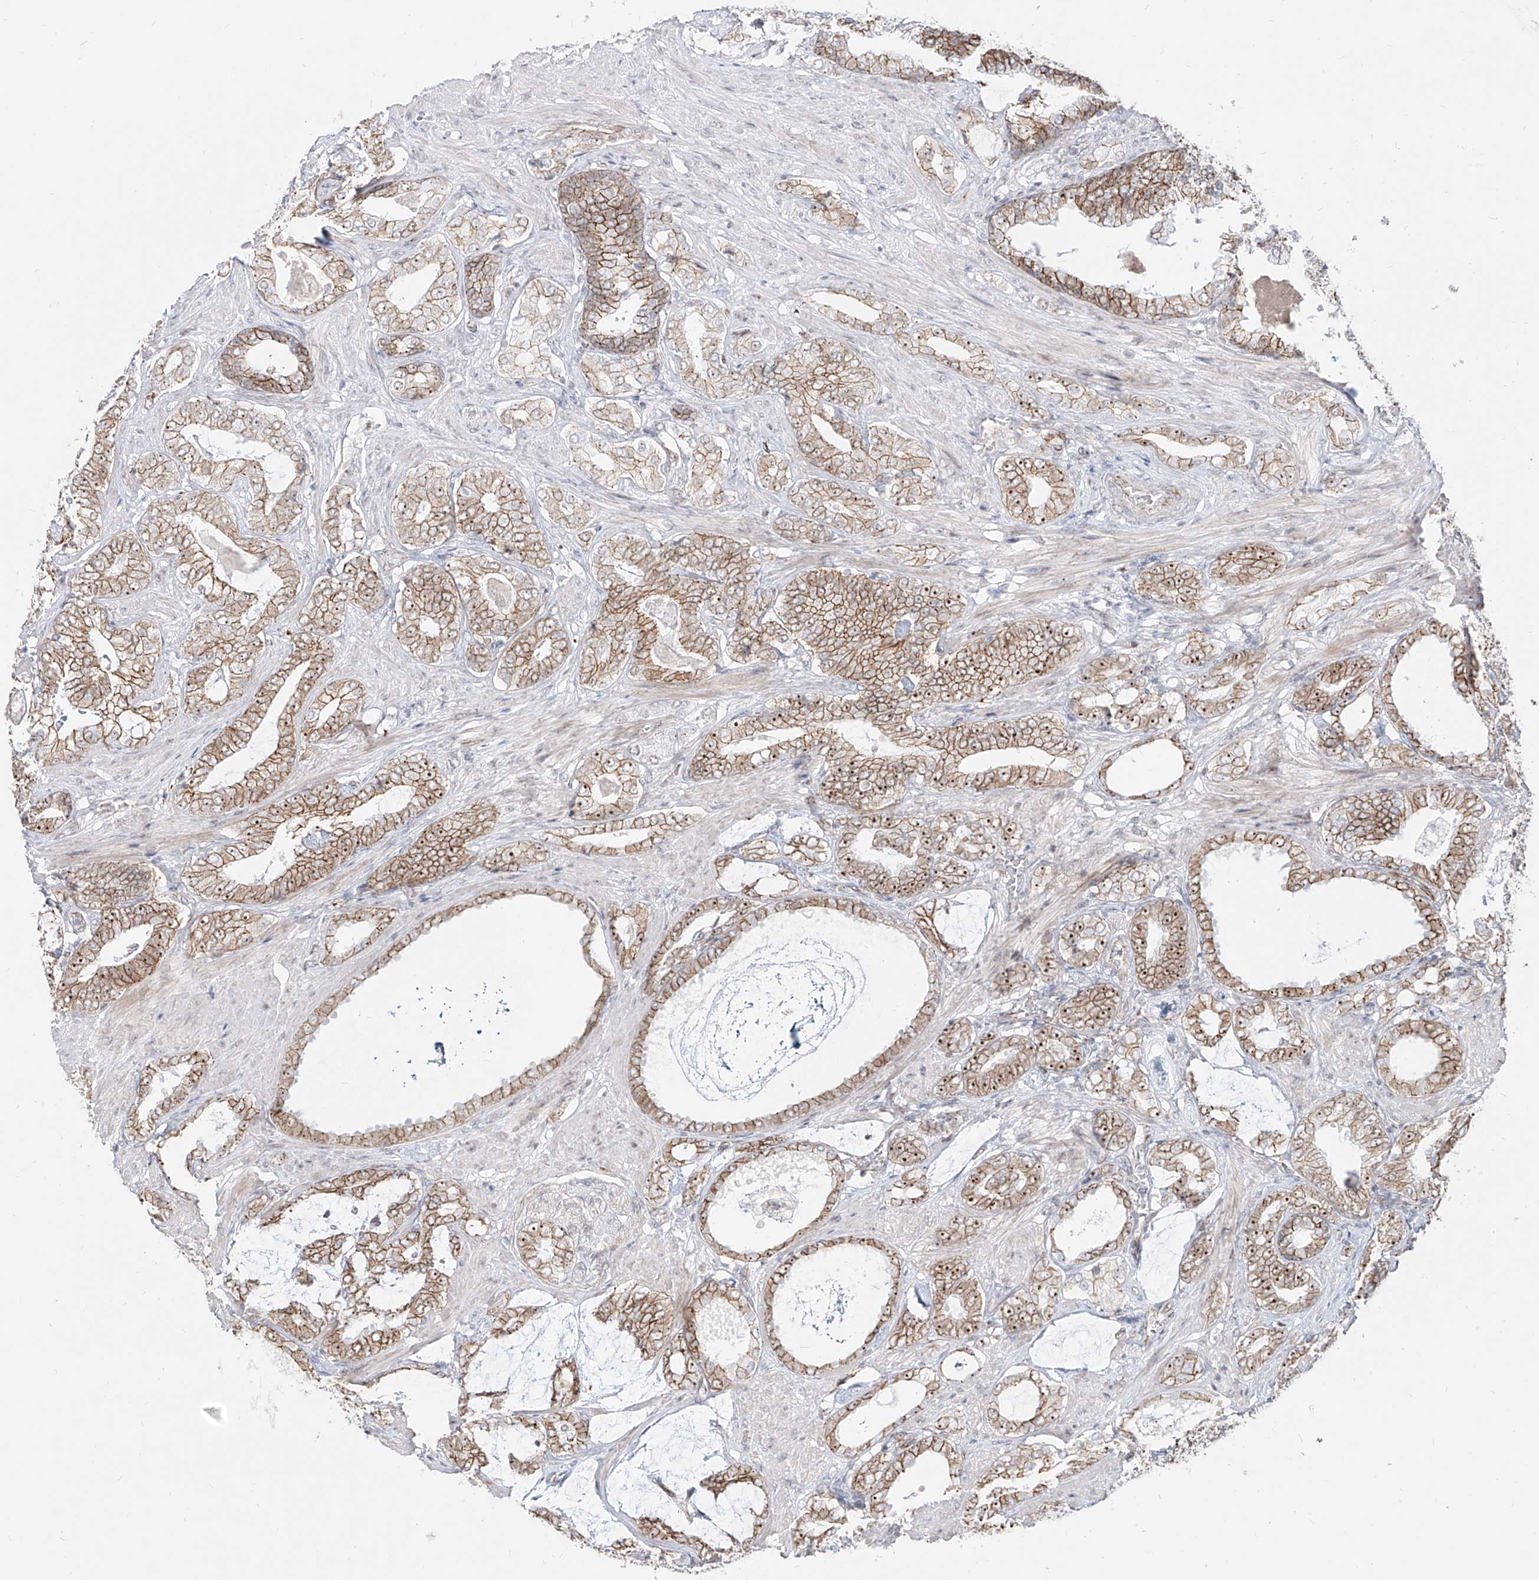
{"staining": {"intensity": "strong", "quantity": "25%-75%", "location": "cytoplasmic/membranous,nuclear"}, "tissue": "prostate cancer", "cell_type": "Tumor cells", "image_type": "cancer", "snomed": [{"axis": "morphology", "description": "Adenocarcinoma, Low grade"}, {"axis": "topography", "description": "Prostate"}], "caption": "About 25%-75% of tumor cells in human prostate cancer (adenocarcinoma (low-grade)) show strong cytoplasmic/membranous and nuclear protein staining as visualized by brown immunohistochemical staining.", "gene": "ZNF710", "patient": {"sex": "male", "age": 71}}